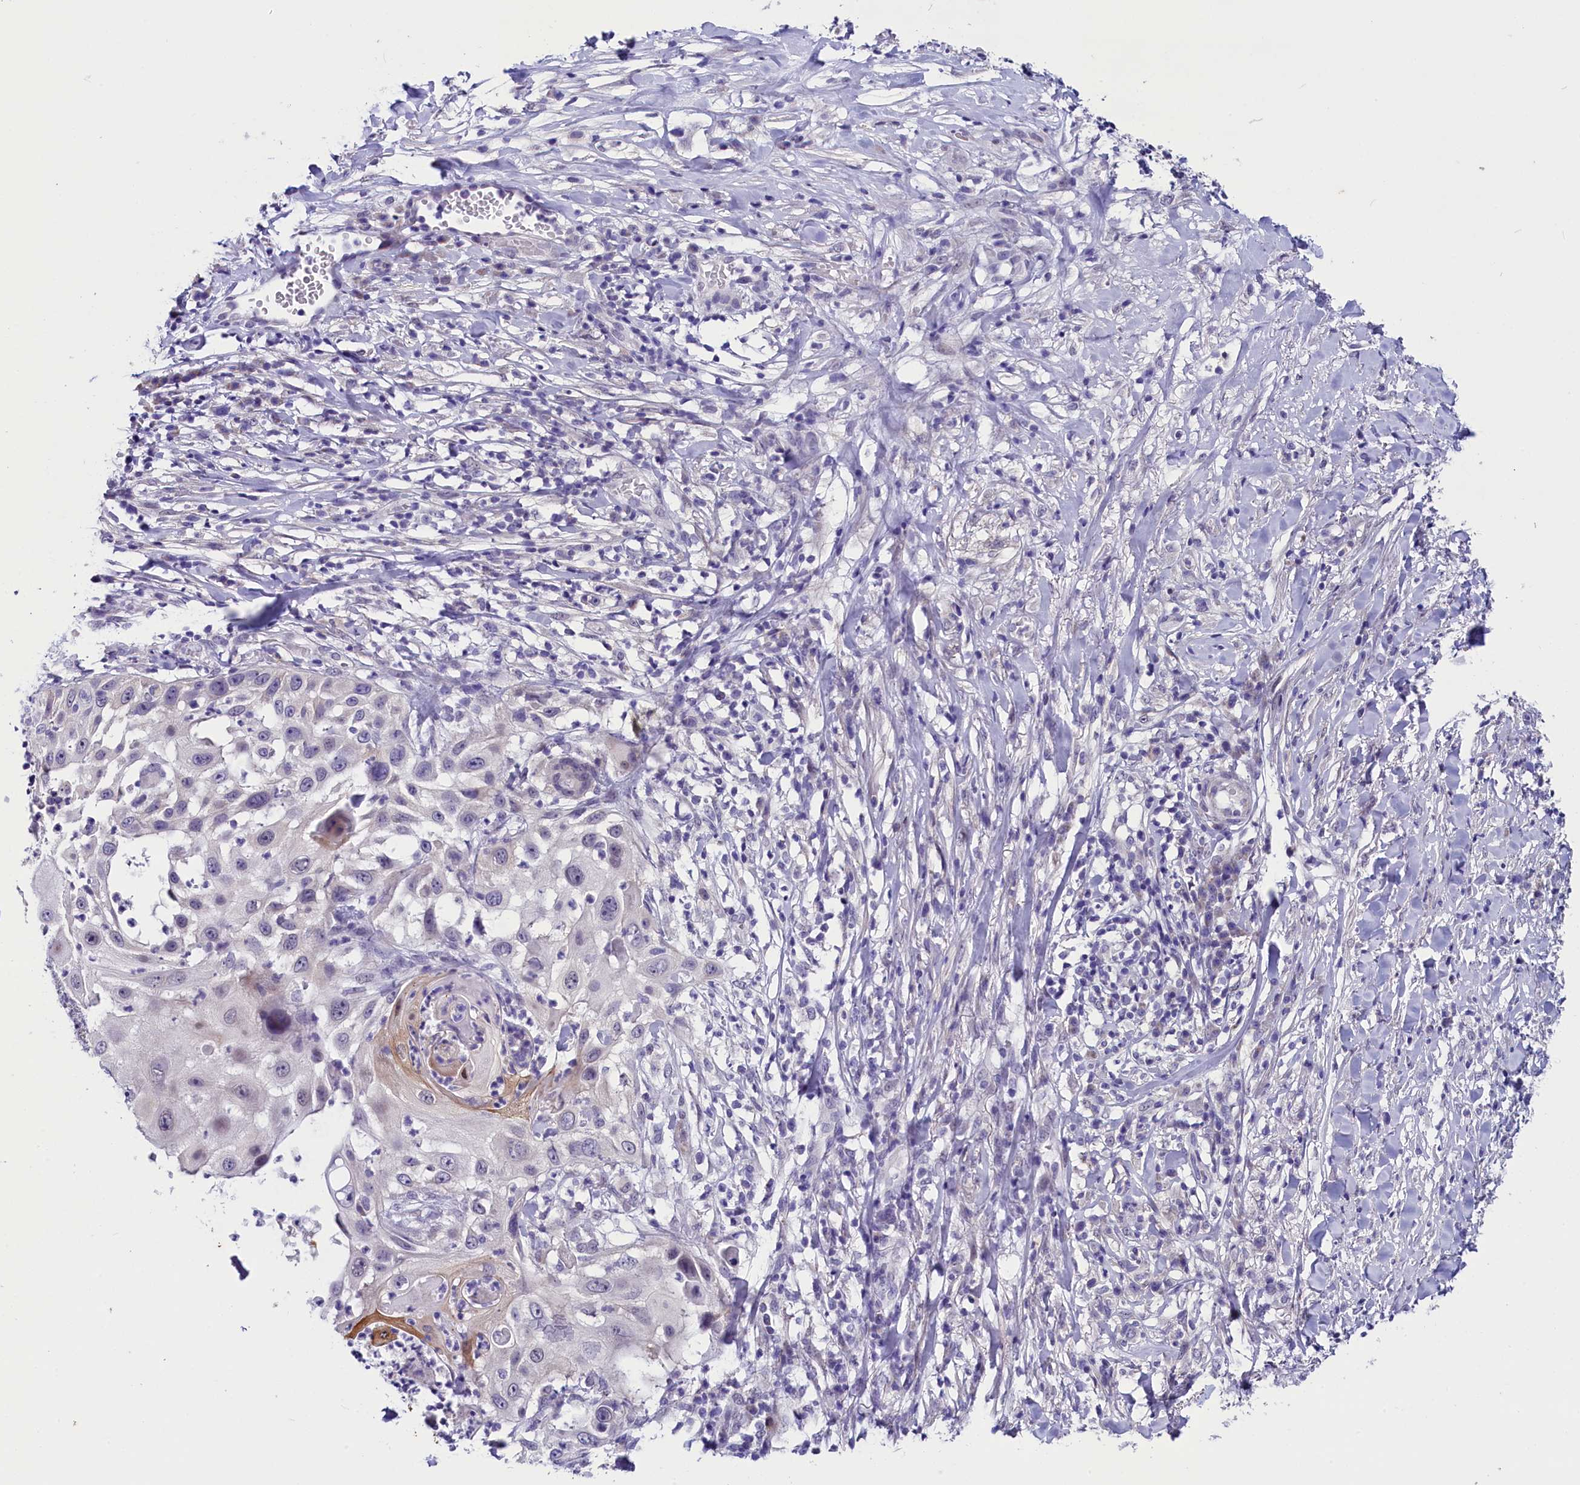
{"staining": {"intensity": "negative", "quantity": "none", "location": "none"}, "tissue": "skin cancer", "cell_type": "Tumor cells", "image_type": "cancer", "snomed": [{"axis": "morphology", "description": "Squamous cell carcinoma, NOS"}, {"axis": "topography", "description": "Skin"}], "caption": "Immunohistochemistry (IHC) photomicrograph of neoplastic tissue: human skin cancer (squamous cell carcinoma) stained with DAB (3,3'-diaminobenzidine) demonstrates no significant protein expression in tumor cells. (Brightfield microscopy of DAB (3,3'-diaminobenzidine) IHC at high magnification).", "gene": "SCD5", "patient": {"sex": "female", "age": 44}}